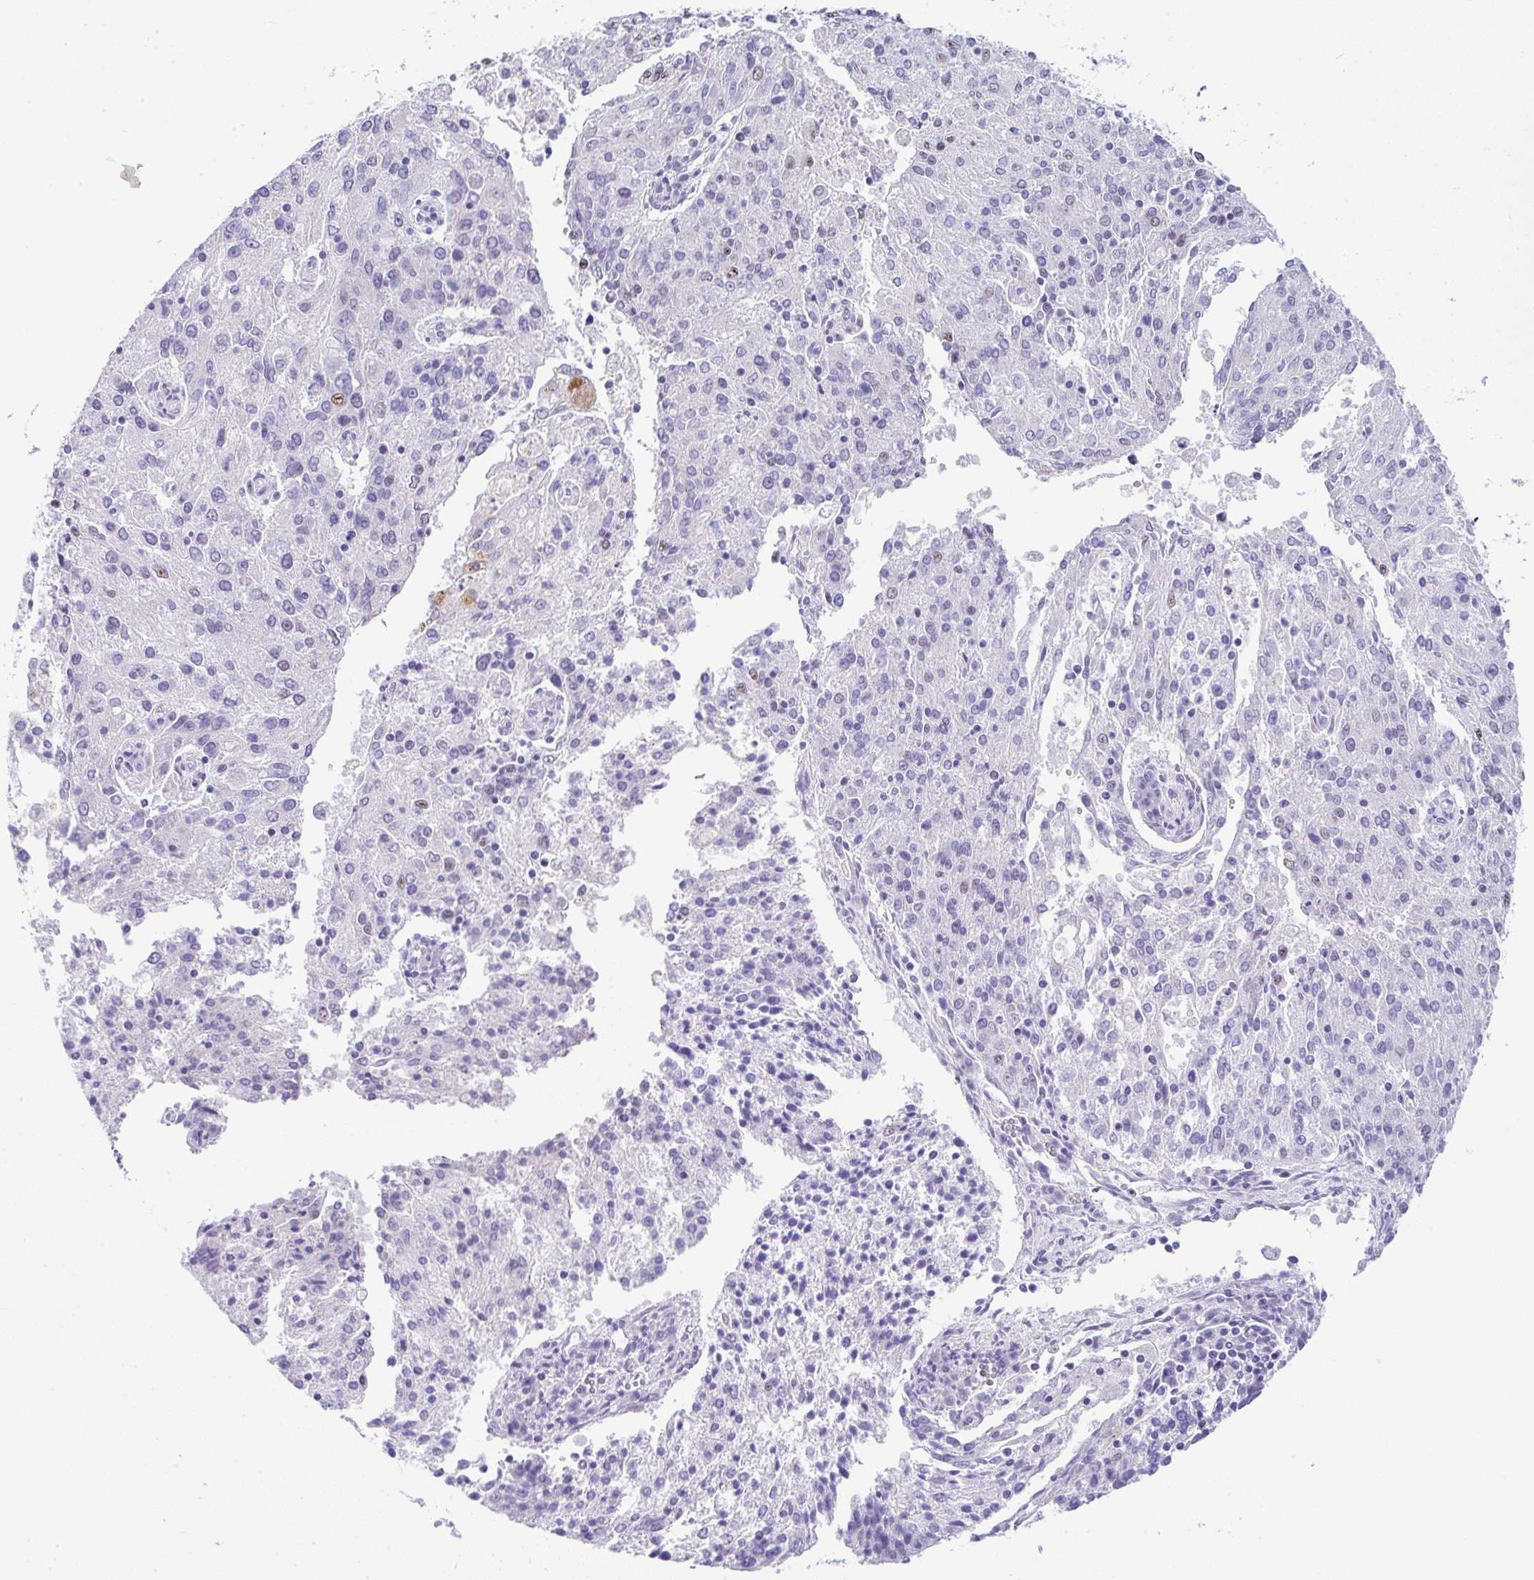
{"staining": {"intensity": "weak", "quantity": "<25%", "location": "nuclear"}, "tissue": "endometrial cancer", "cell_type": "Tumor cells", "image_type": "cancer", "snomed": [{"axis": "morphology", "description": "Adenocarcinoma, NOS"}, {"axis": "topography", "description": "Endometrium"}], "caption": "A high-resolution micrograph shows immunohistochemistry staining of endometrial adenocarcinoma, which exhibits no significant positivity in tumor cells. (DAB immunohistochemistry (IHC), high magnification).", "gene": "NR1D2", "patient": {"sex": "female", "age": 82}}